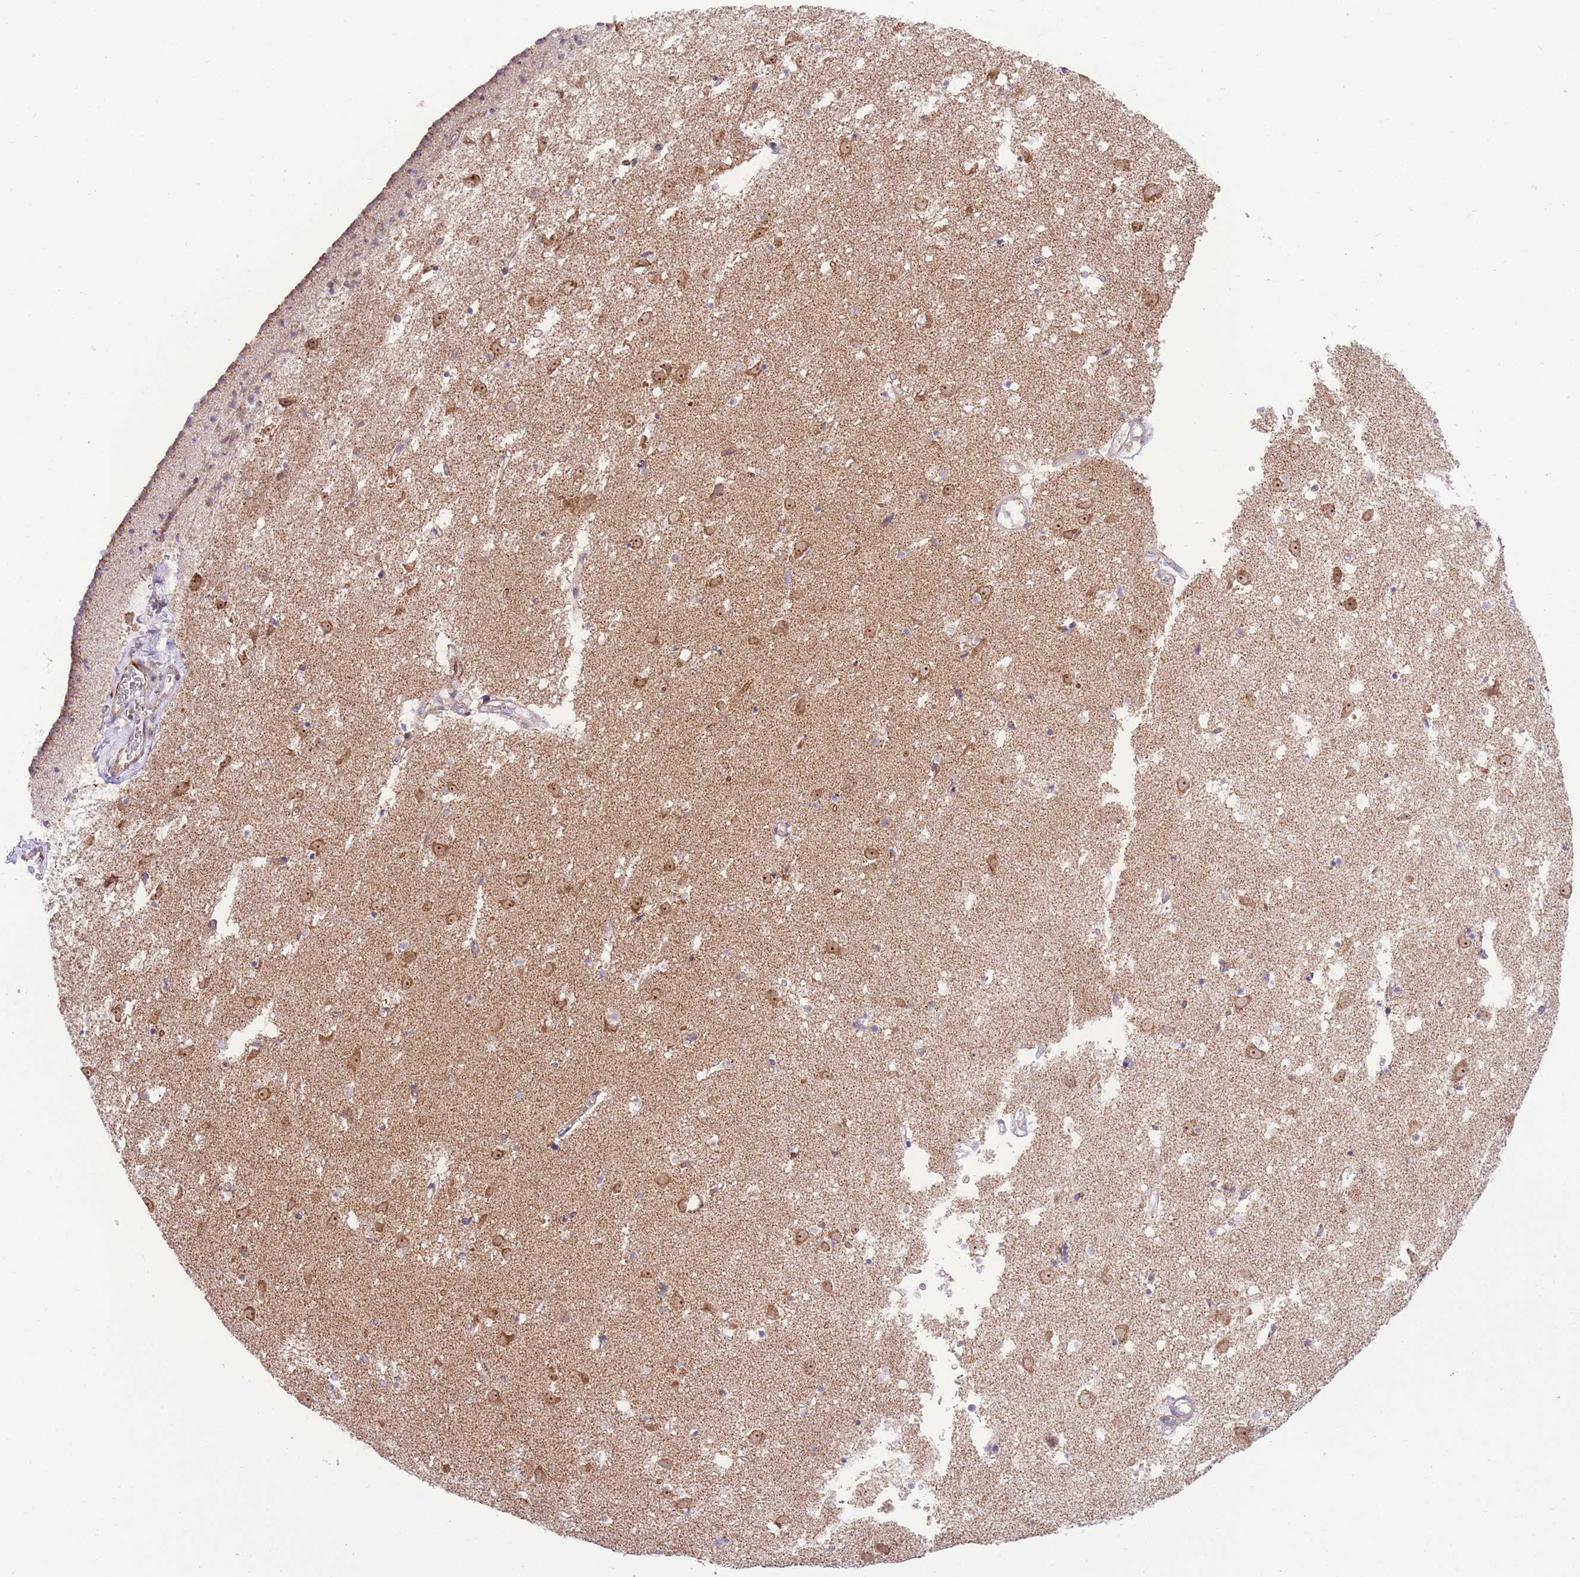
{"staining": {"intensity": "weak", "quantity": "25%-75%", "location": "cytoplasmic/membranous"}, "tissue": "caudate", "cell_type": "Glial cells", "image_type": "normal", "snomed": [{"axis": "morphology", "description": "Normal tissue, NOS"}, {"axis": "topography", "description": "Lateral ventricle wall"}], "caption": "A histopathology image showing weak cytoplasmic/membranous expression in about 25%-75% of glial cells in unremarkable caudate, as visualized by brown immunohistochemical staining.", "gene": "BOLA2B", "patient": {"sex": "male", "age": 58}}